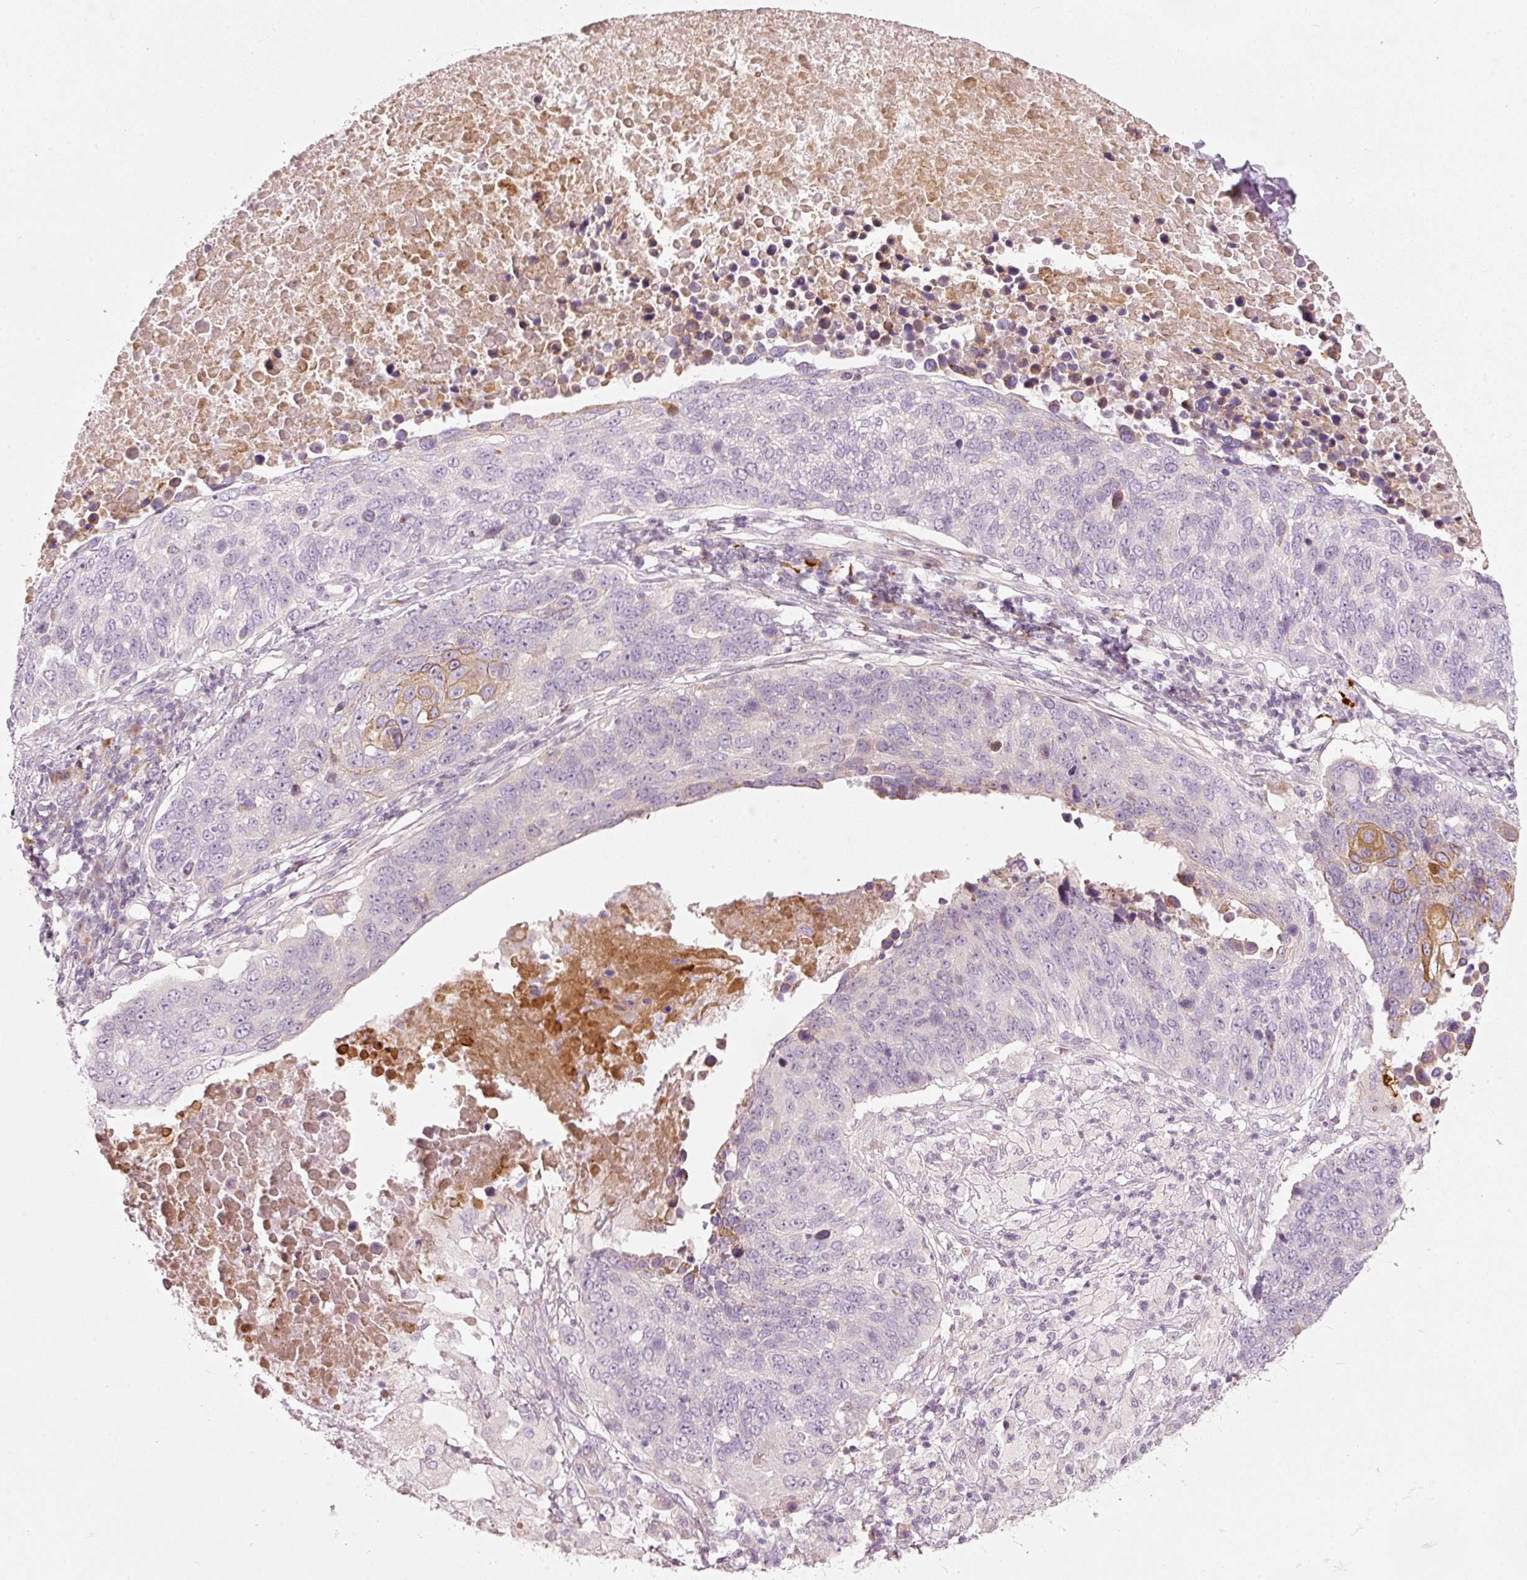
{"staining": {"intensity": "negative", "quantity": "none", "location": "none"}, "tissue": "lung cancer", "cell_type": "Tumor cells", "image_type": "cancer", "snomed": [{"axis": "morphology", "description": "Normal tissue, NOS"}, {"axis": "morphology", "description": "Squamous cell carcinoma, NOS"}, {"axis": "topography", "description": "Lymph node"}, {"axis": "topography", "description": "Lung"}], "caption": "An image of squamous cell carcinoma (lung) stained for a protein demonstrates no brown staining in tumor cells.", "gene": "SLC20A1", "patient": {"sex": "male", "age": 66}}